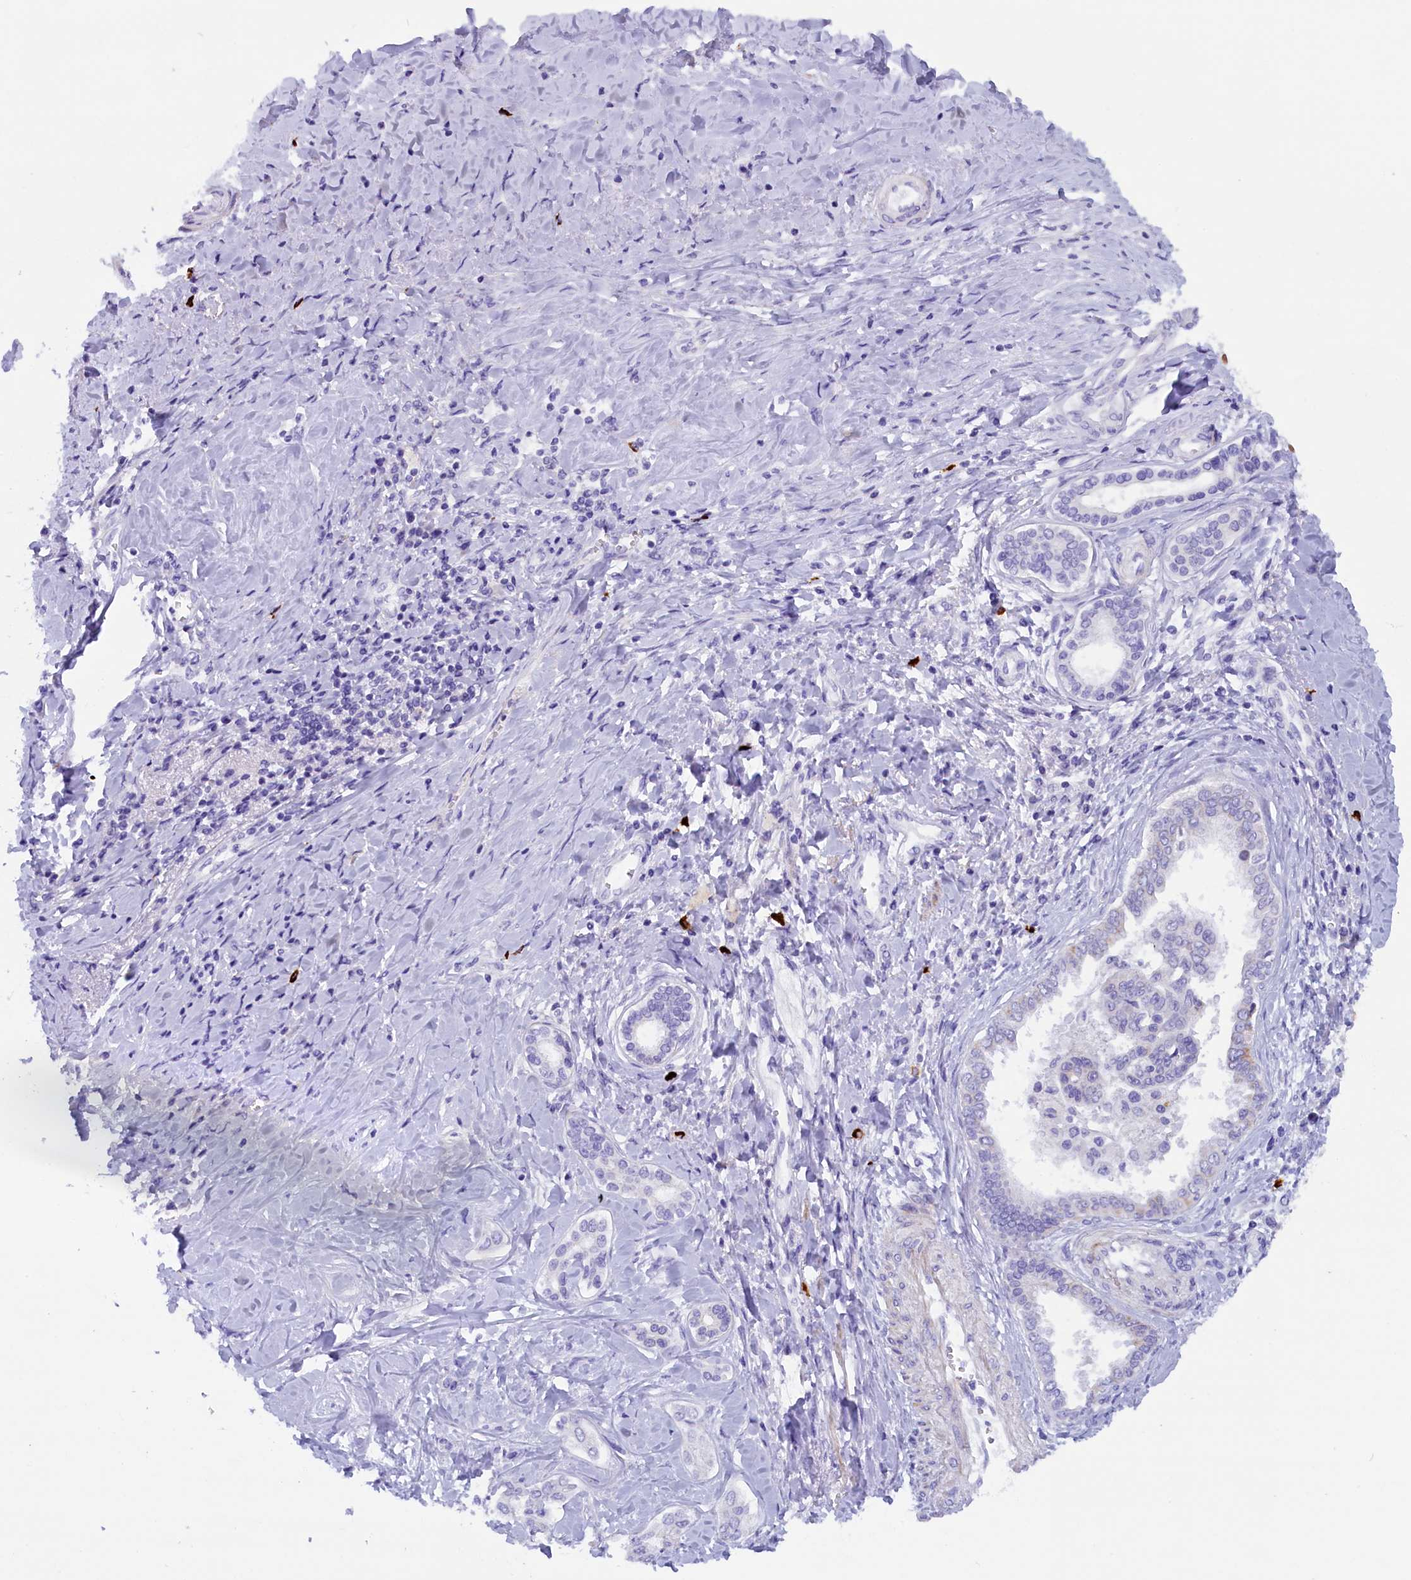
{"staining": {"intensity": "negative", "quantity": "none", "location": "none"}, "tissue": "liver cancer", "cell_type": "Tumor cells", "image_type": "cancer", "snomed": [{"axis": "morphology", "description": "Cholangiocarcinoma"}, {"axis": "topography", "description": "Liver"}], "caption": "Tumor cells show no significant positivity in liver cholangiocarcinoma.", "gene": "RTTN", "patient": {"sex": "female", "age": 77}}